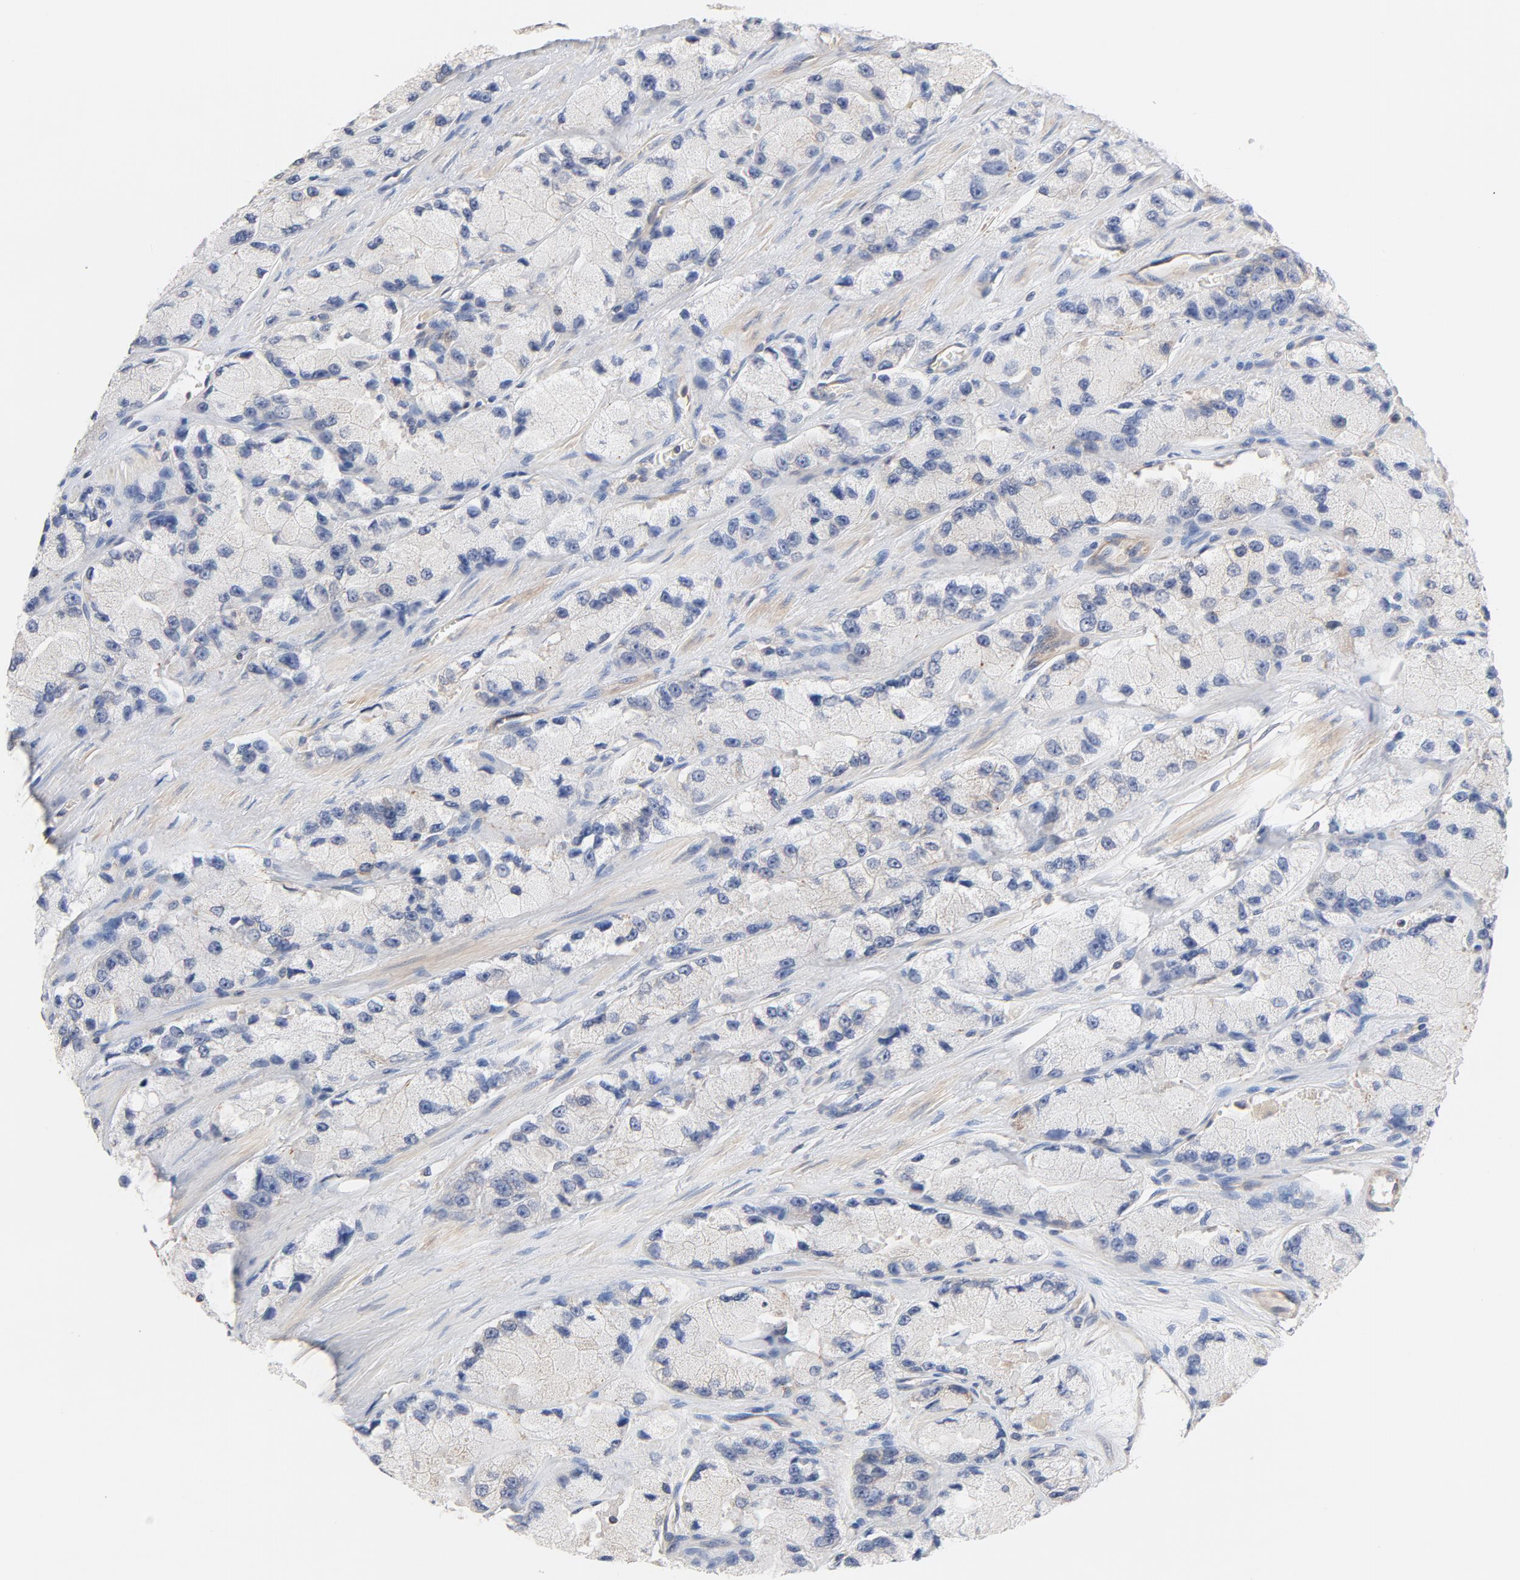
{"staining": {"intensity": "weak", "quantity": "25%-75%", "location": "cytoplasmic/membranous"}, "tissue": "prostate cancer", "cell_type": "Tumor cells", "image_type": "cancer", "snomed": [{"axis": "morphology", "description": "Adenocarcinoma, High grade"}, {"axis": "topography", "description": "Prostate"}], "caption": "Prostate cancer (high-grade adenocarcinoma) stained for a protein (brown) displays weak cytoplasmic/membranous positive staining in about 25%-75% of tumor cells.", "gene": "STRN3", "patient": {"sex": "male", "age": 58}}